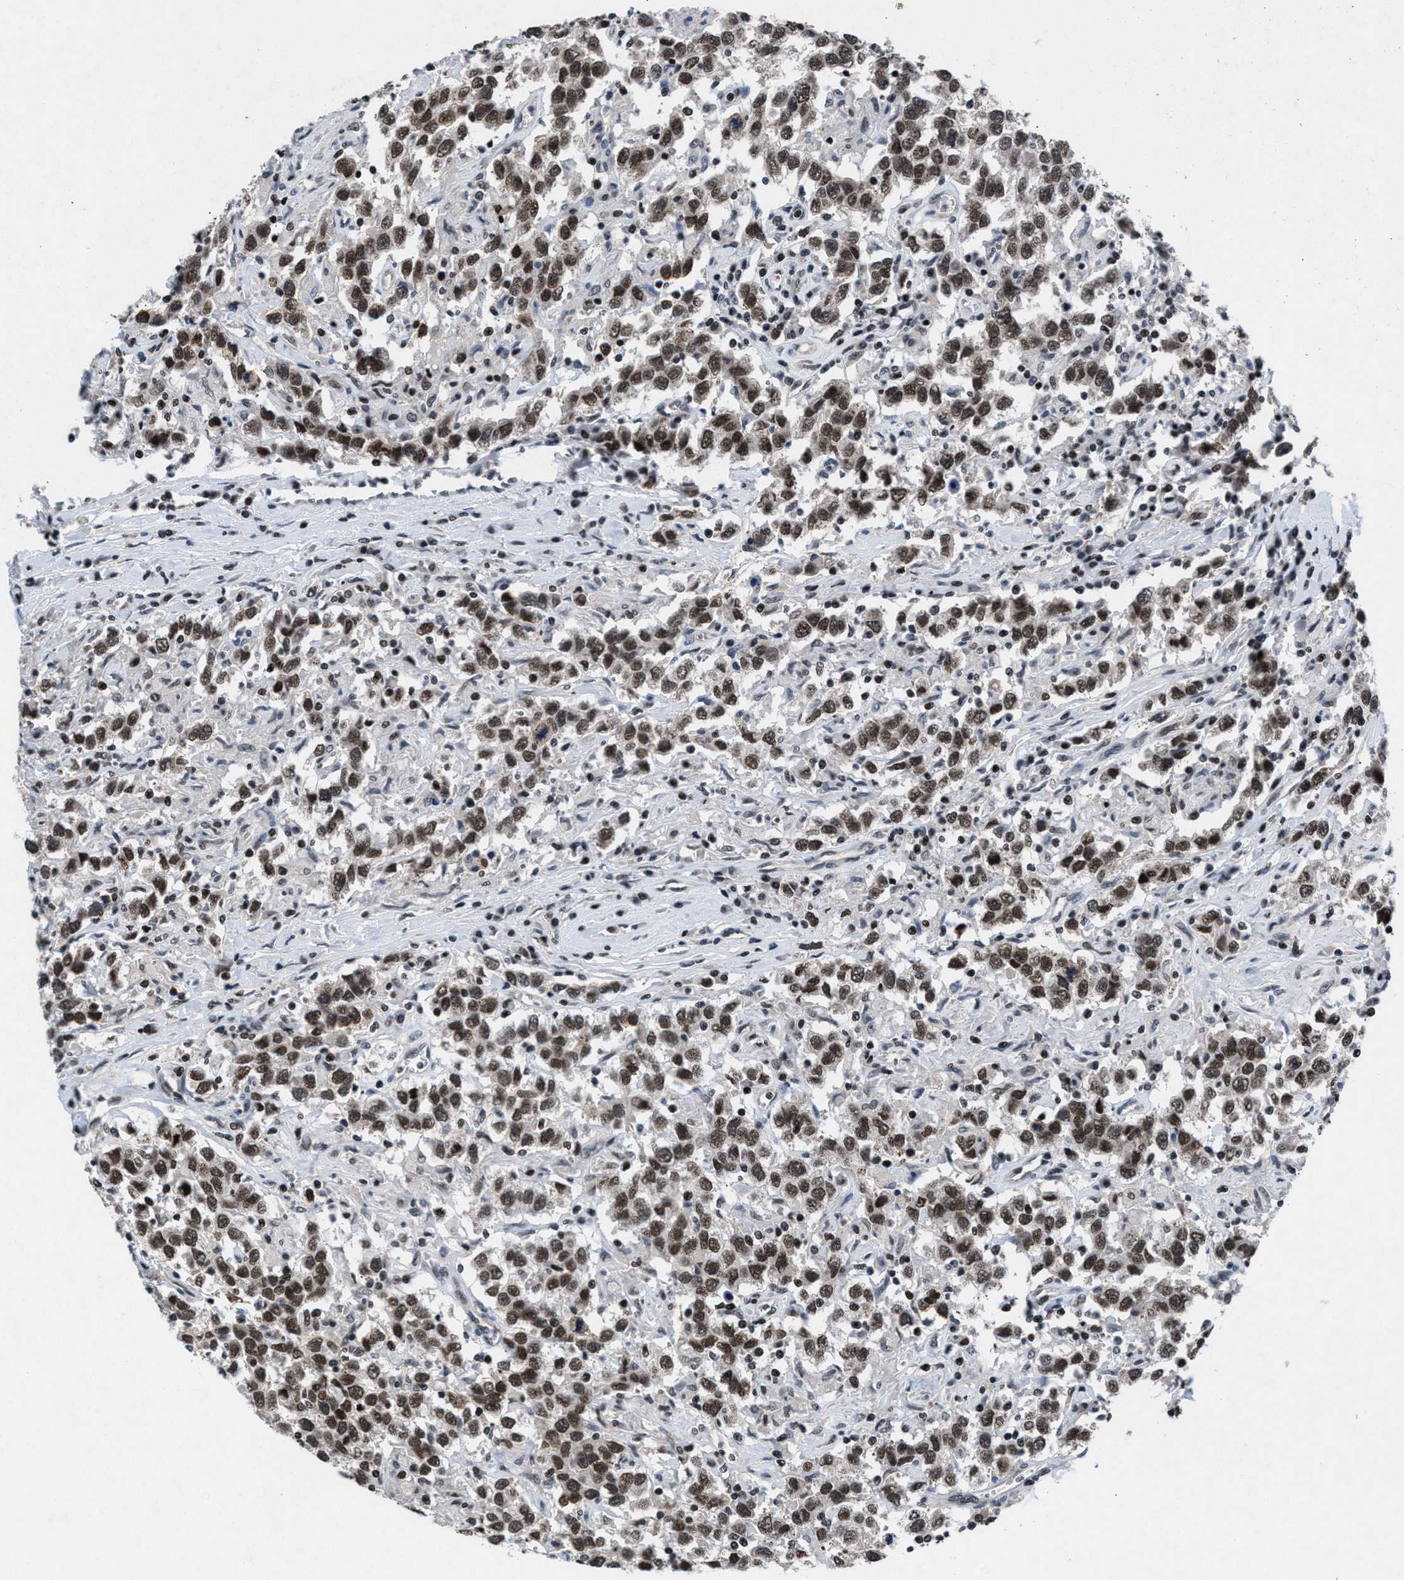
{"staining": {"intensity": "moderate", "quantity": ">75%", "location": "nuclear"}, "tissue": "testis cancer", "cell_type": "Tumor cells", "image_type": "cancer", "snomed": [{"axis": "morphology", "description": "Seminoma, NOS"}, {"axis": "topography", "description": "Testis"}], "caption": "Protein expression by IHC displays moderate nuclear expression in approximately >75% of tumor cells in testis cancer (seminoma). (Brightfield microscopy of DAB IHC at high magnification).", "gene": "WDR81", "patient": {"sex": "male", "age": 41}}